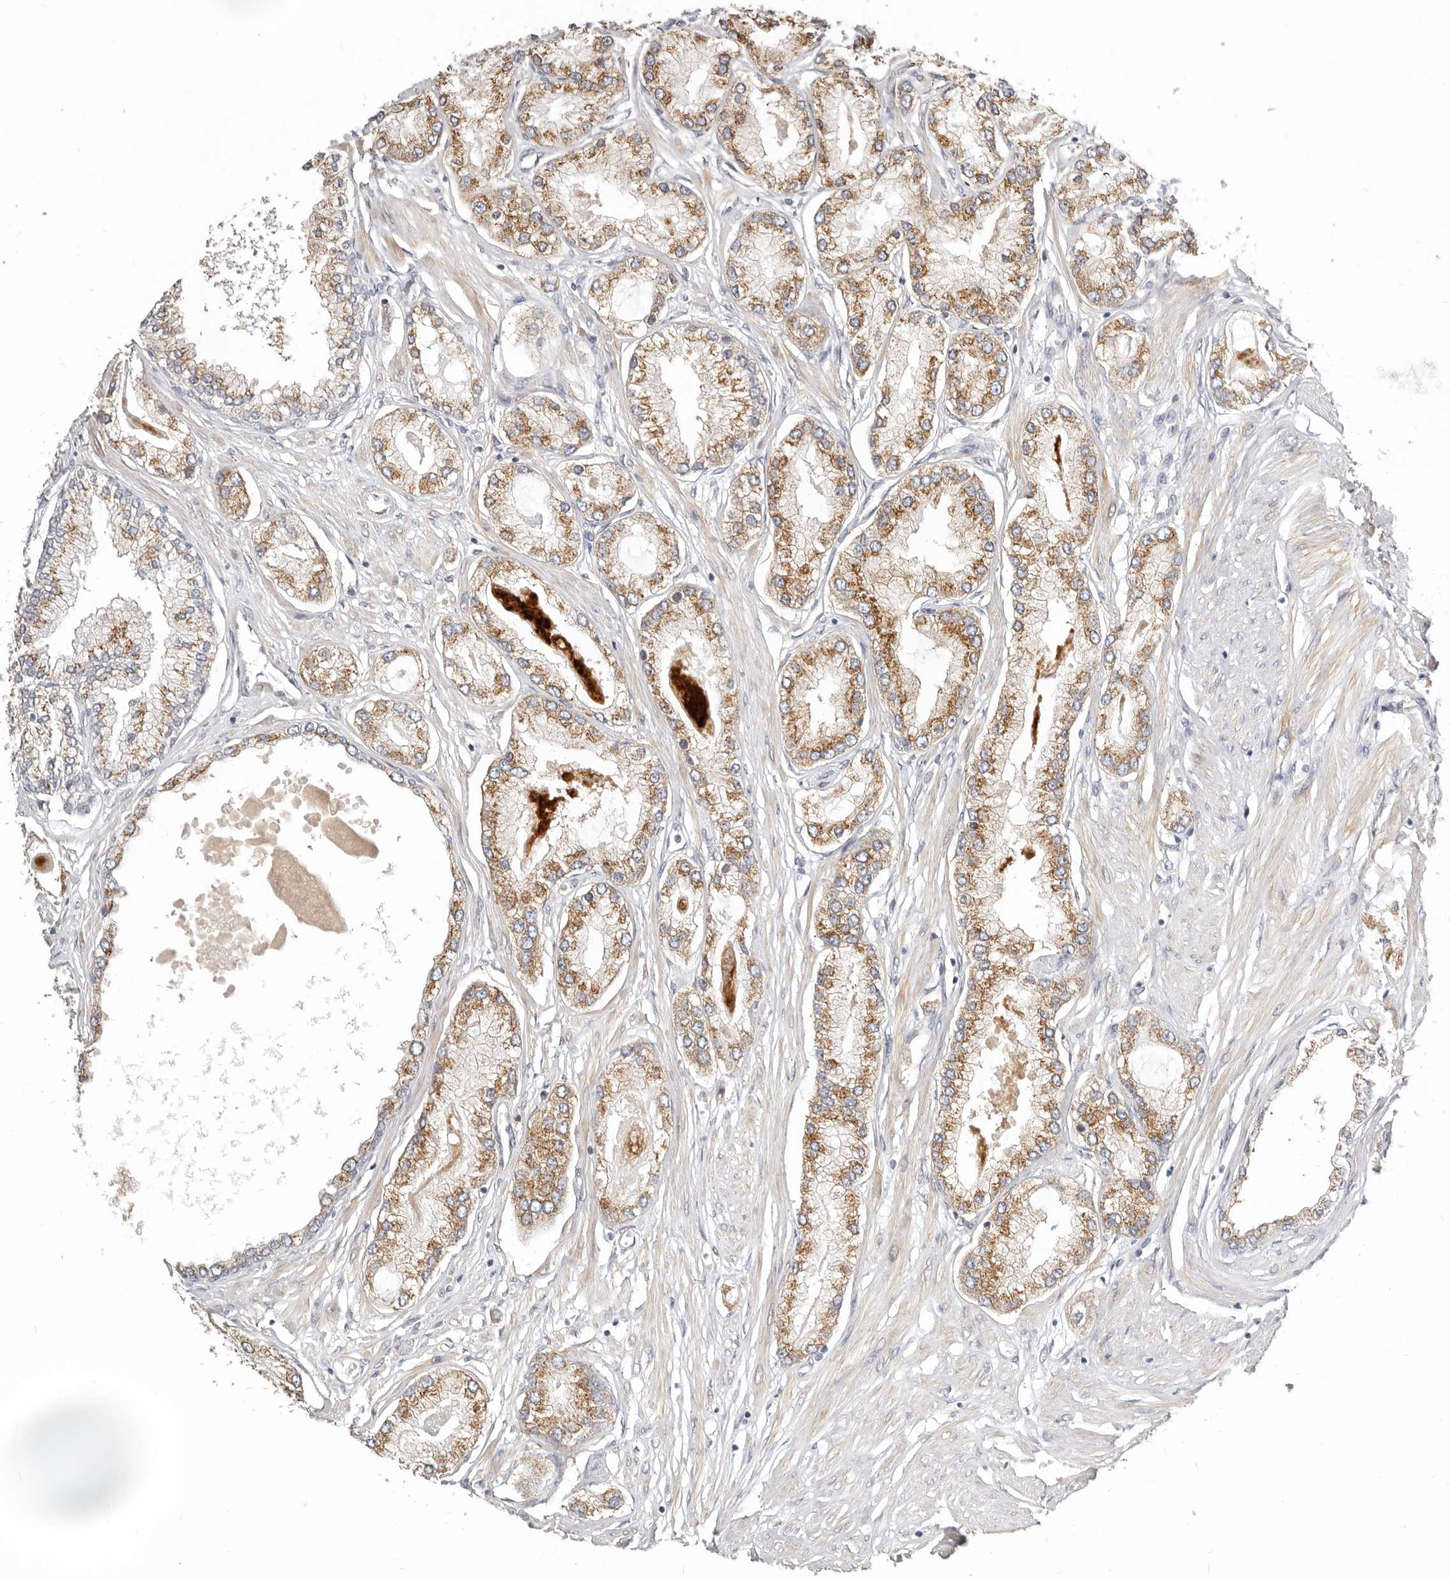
{"staining": {"intensity": "moderate", "quantity": "25%-75%", "location": "cytoplasmic/membranous"}, "tissue": "prostate cancer", "cell_type": "Tumor cells", "image_type": "cancer", "snomed": [{"axis": "morphology", "description": "Adenocarcinoma, Low grade"}, {"axis": "topography", "description": "Prostate"}], "caption": "Prostate cancer was stained to show a protein in brown. There is medium levels of moderate cytoplasmic/membranous staining in about 25%-75% of tumor cells.", "gene": "RABAC1", "patient": {"sex": "male", "age": 62}}